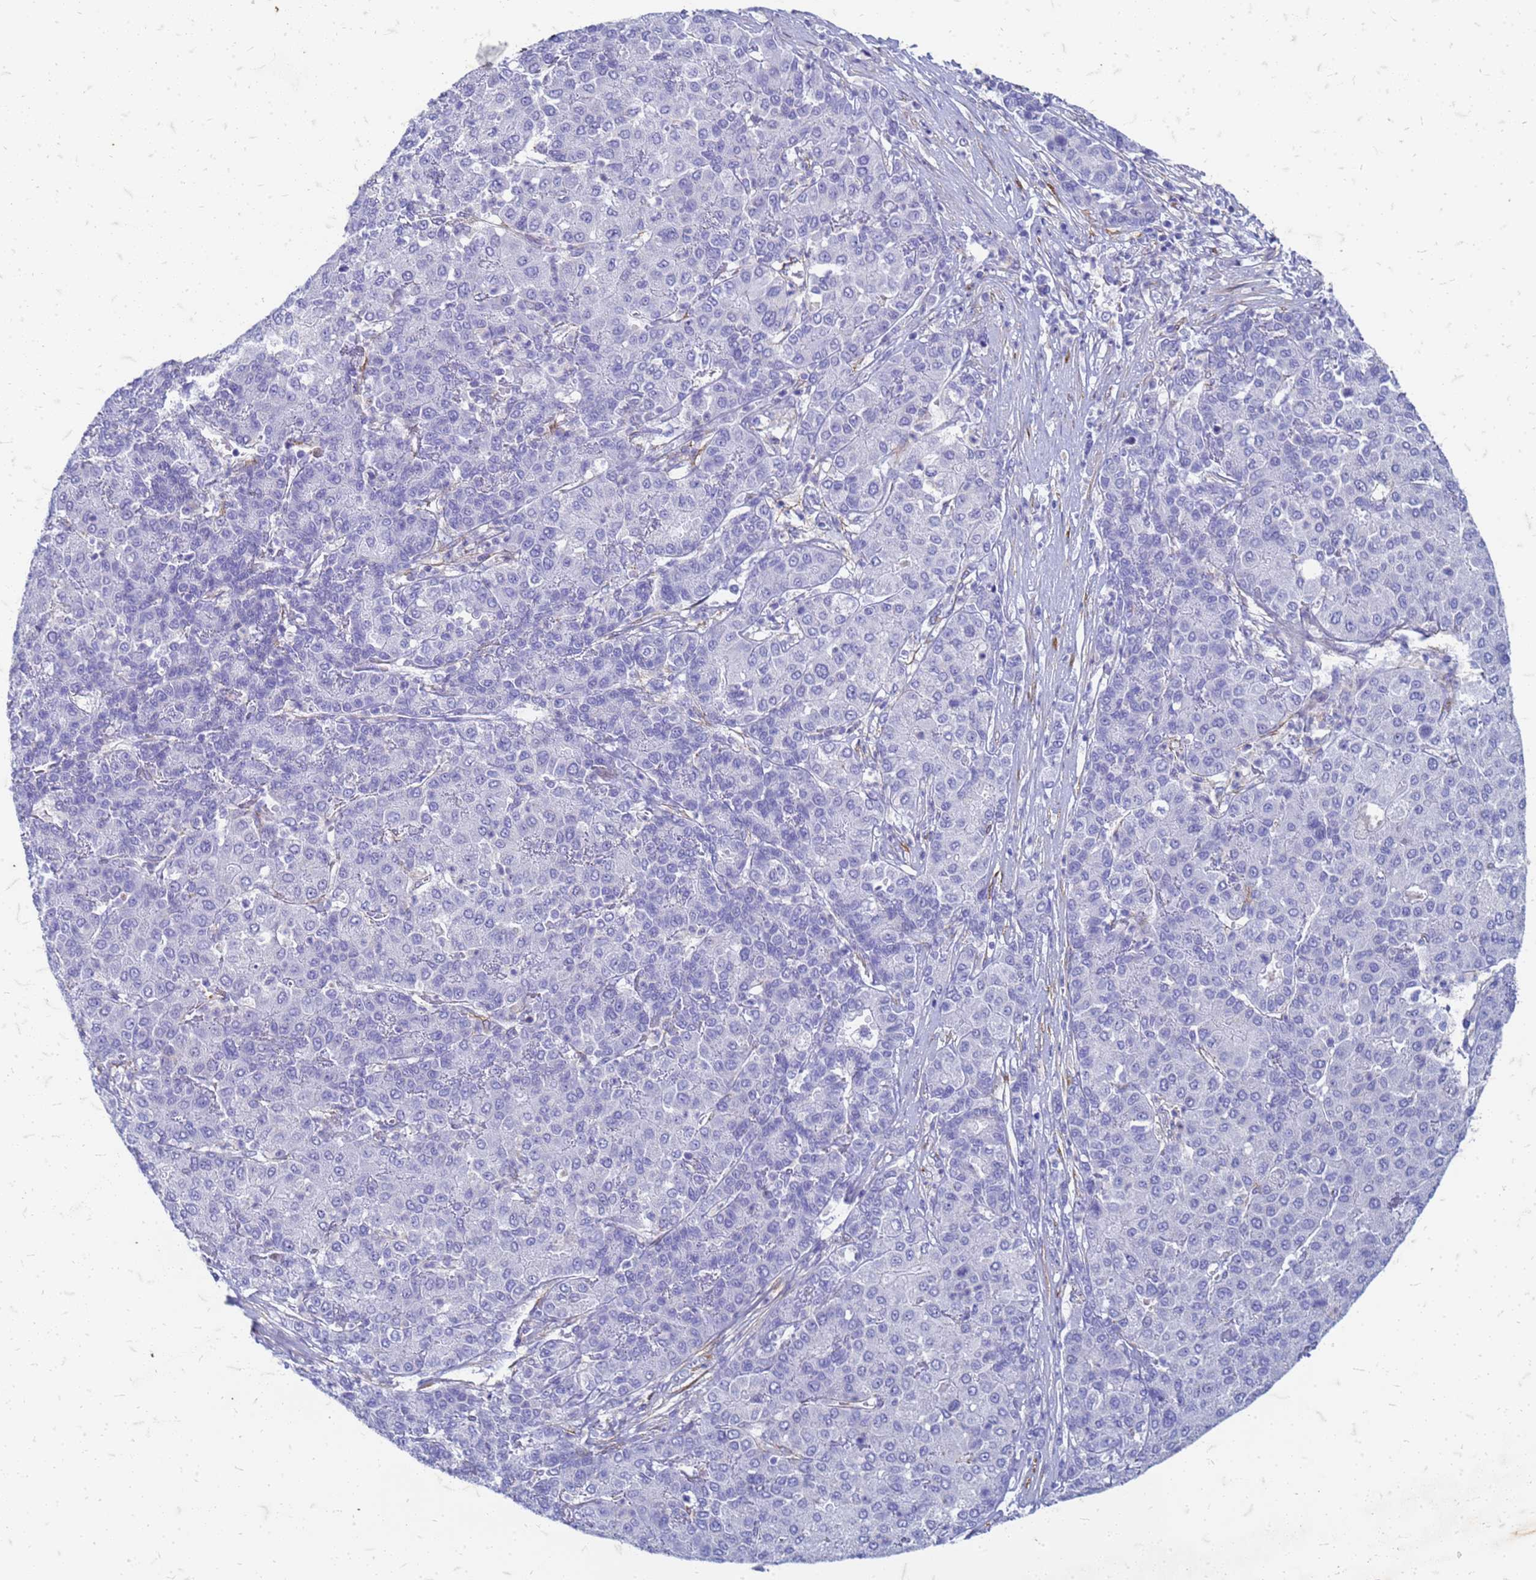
{"staining": {"intensity": "negative", "quantity": "none", "location": "none"}, "tissue": "liver cancer", "cell_type": "Tumor cells", "image_type": "cancer", "snomed": [{"axis": "morphology", "description": "Carcinoma, Hepatocellular, NOS"}, {"axis": "topography", "description": "Liver"}], "caption": "DAB immunohistochemical staining of liver hepatocellular carcinoma shows no significant expression in tumor cells.", "gene": "TRIM64B", "patient": {"sex": "male", "age": 65}}